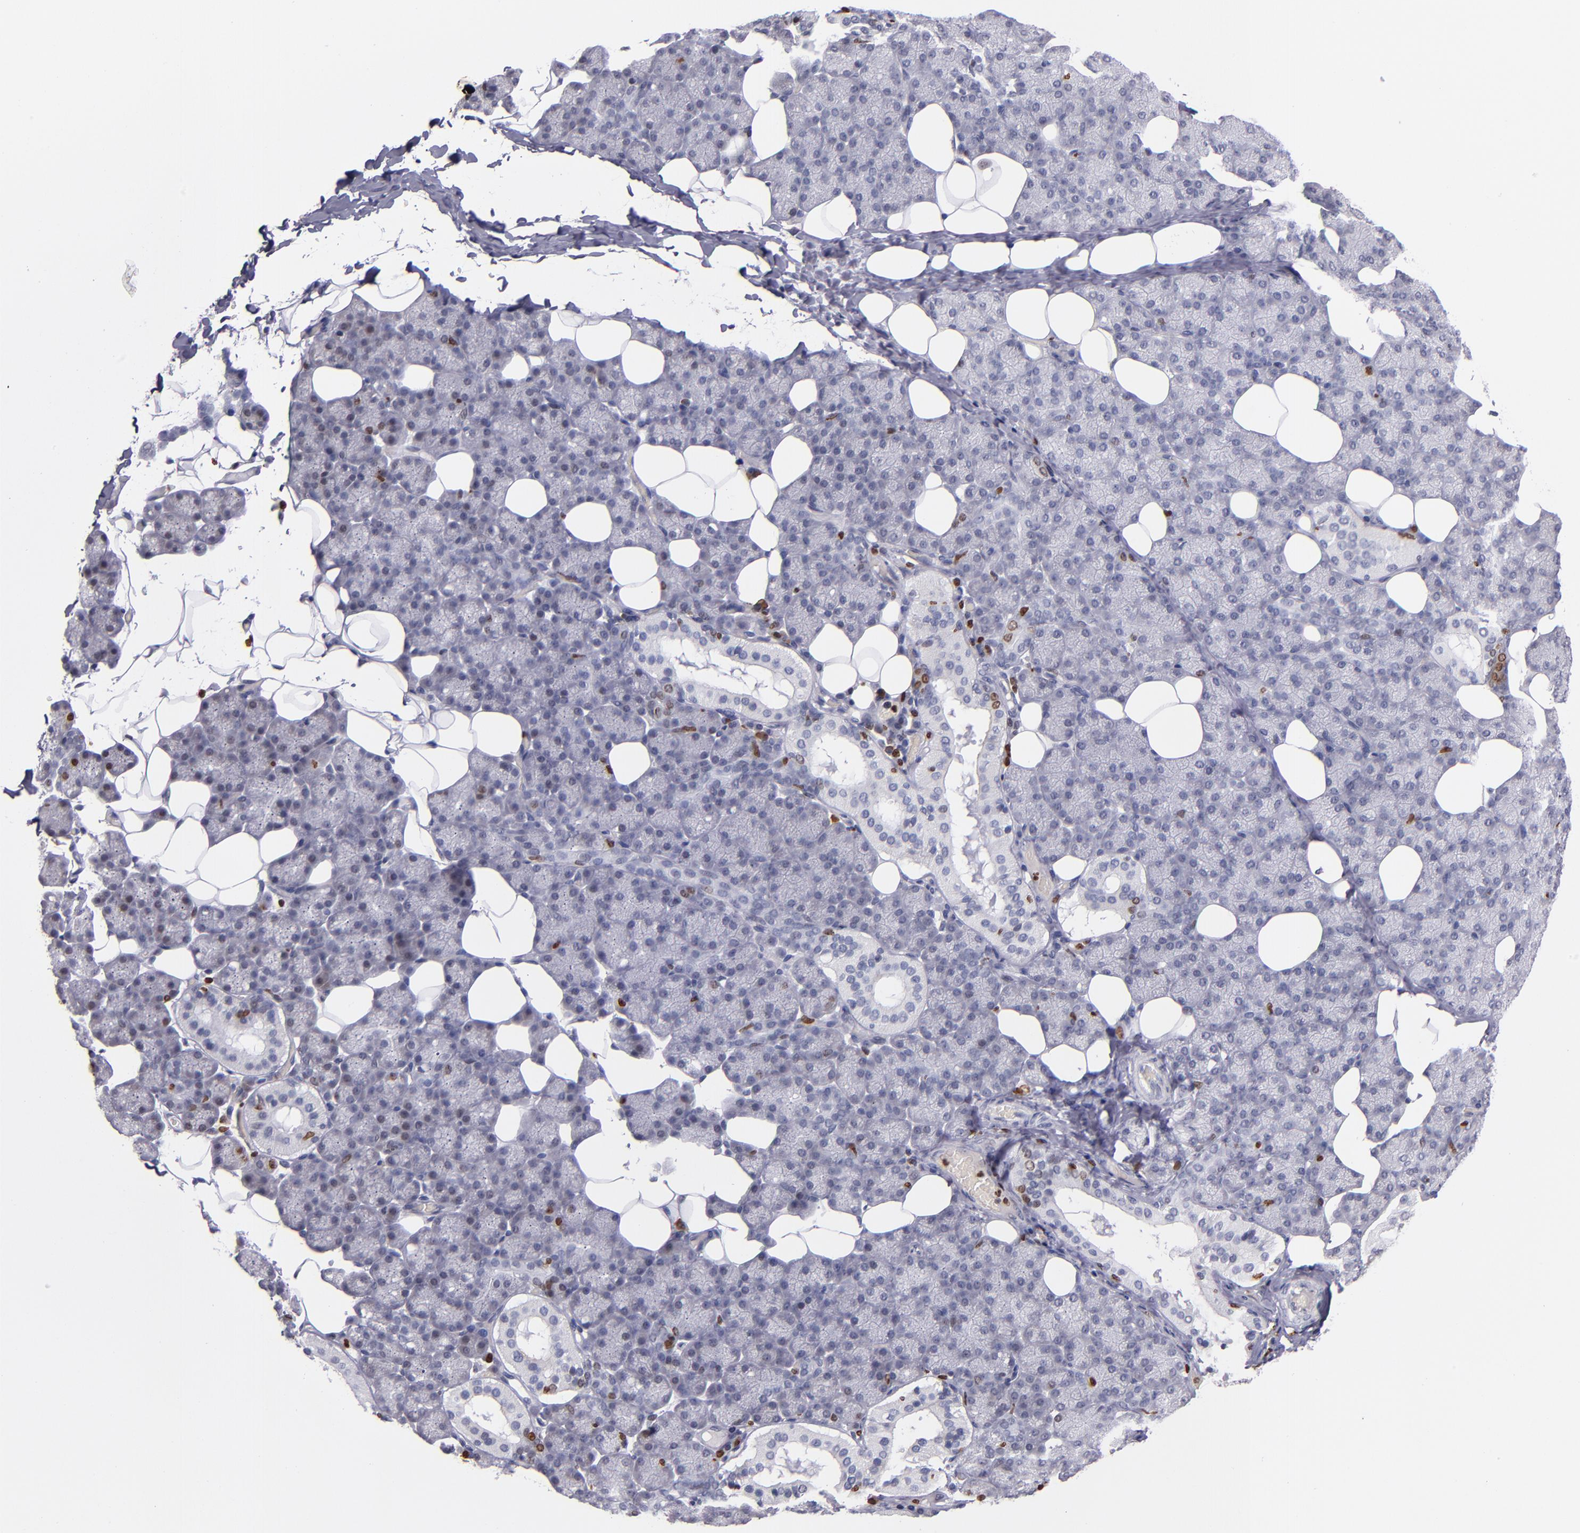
{"staining": {"intensity": "moderate", "quantity": "<25%", "location": "nuclear"}, "tissue": "salivary gland", "cell_type": "Glandular cells", "image_type": "normal", "snomed": [{"axis": "morphology", "description": "Normal tissue, NOS"}, {"axis": "topography", "description": "Lymph node"}, {"axis": "topography", "description": "Salivary gland"}], "caption": "Immunohistochemical staining of normal salivary gland reveals low levels of moderate nuclear positivity in about <25% of glandular cells. (Brightfield microscopy of DAB IHC at high magnification).", "gene": "CDKL5", "patient": {"sex": "male", "age": 8}}